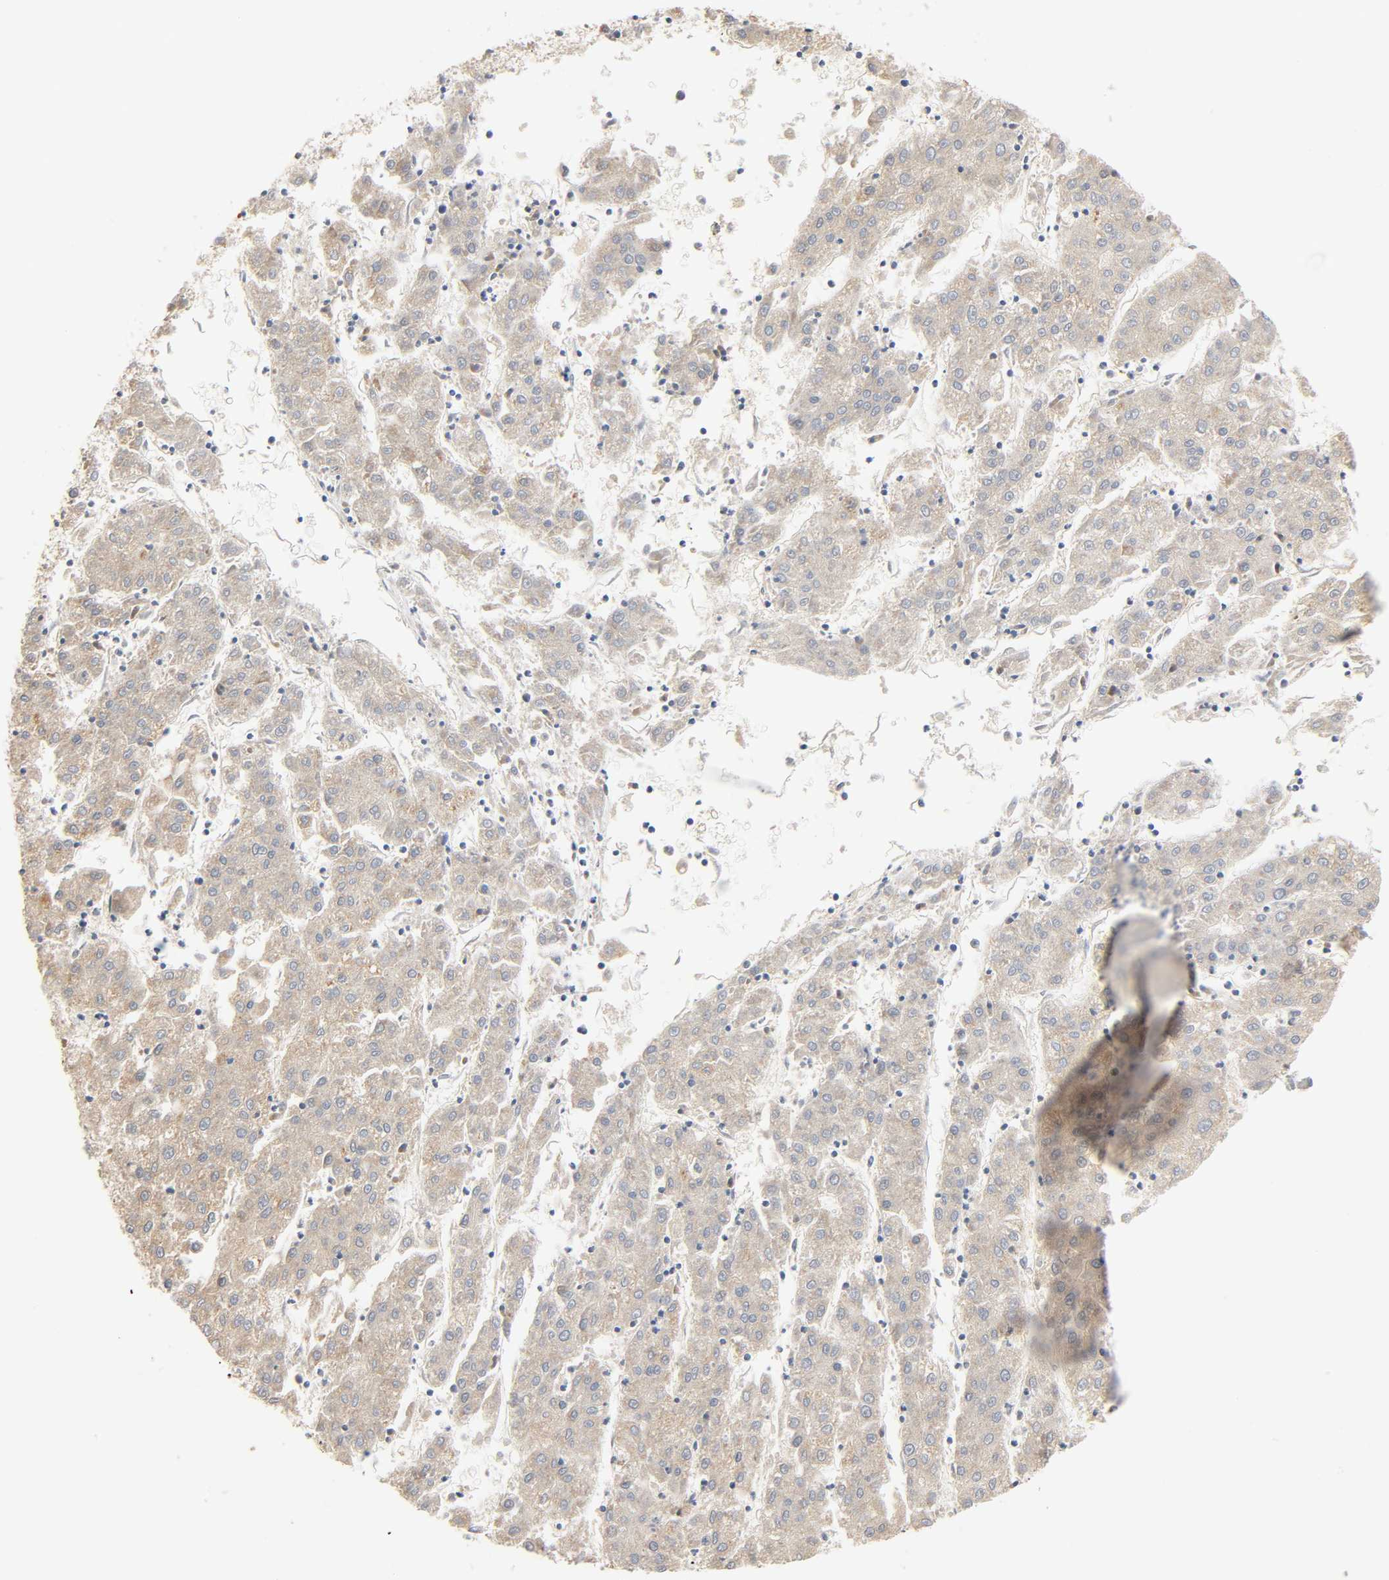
{"staining": {"intensity": "weak", "quantity": ">75%", "location": "cytoplasmic/membranous"}, "tissue": "liver cancer", "cell_type": "Tumor cells", "image_type": "cancer", "snomed": [{"axis": "morphology", "description": "Carcinoma, Hepatocellular, NOS"}, {"axis": "topography", "description": "Liver"}], "caption": "Immunohistochemical staining of human liver hepatocellular carcinoma exhibits low levels of weak cytoplasmic/membranous expression in about >75% of tumor cells.", "gene": "REEP6", "patient": {"sex": "male", "age": 72}}